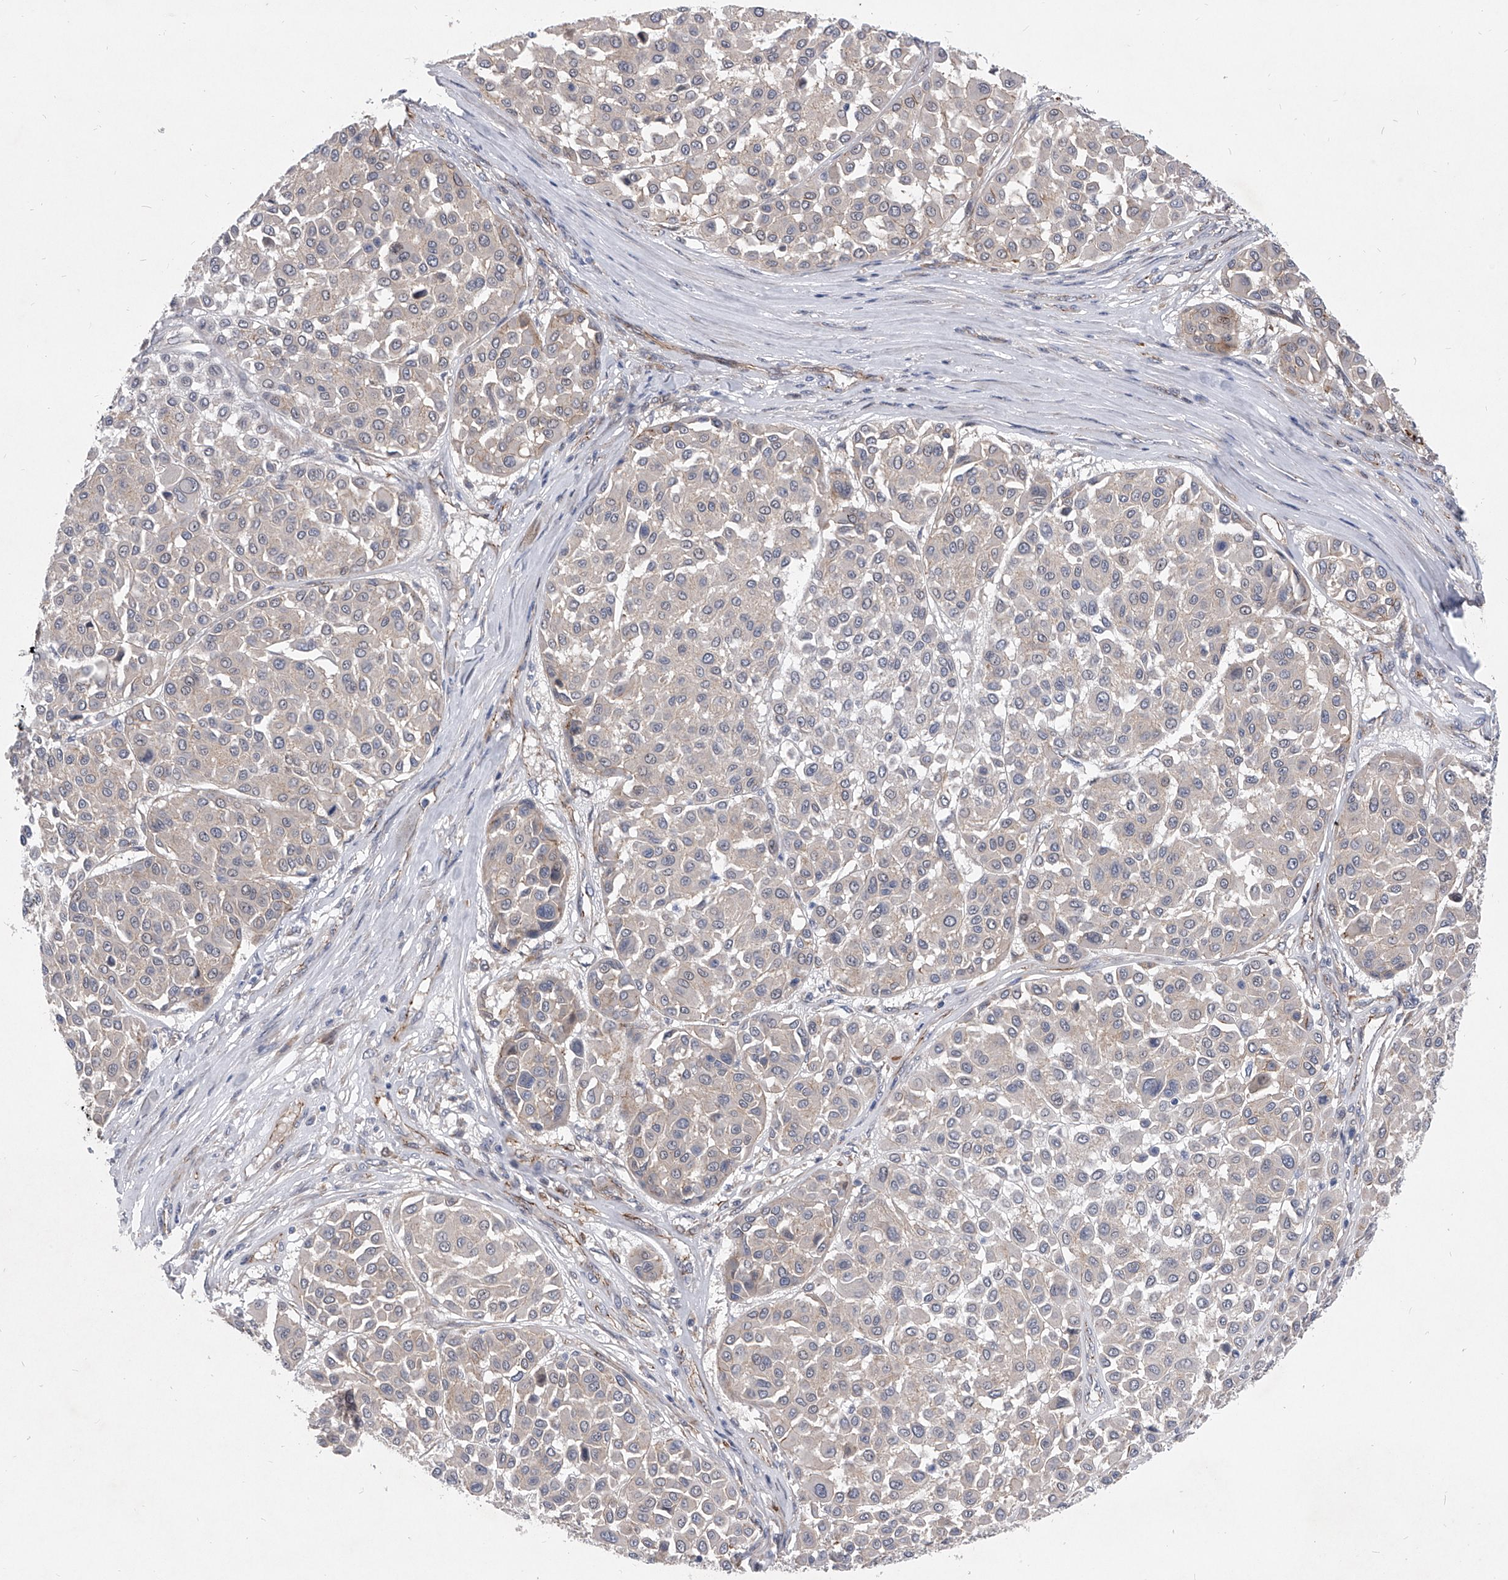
{"staining": {"intensity": "negative", "quantity": "none", "location": "none"}, "tissue": "melanoma", "cell_type": "Tumor cells", "image_type": "cancer", "snomed": [{"axis": "morphology", "description": "Malignant melanoma, Metastatic site"}, {"axis": "topography", "description": "Soft tissue"}], "caption": "There is no significant staining in tumor cells of melanoma. (Stains: DAB (3,3'-diaminobenzidine) IHC with hematoxylin counter stain, Microscopy: brightfield microscopy at high magnification).", "gene": "MINDY4", "patient": {"sex": "male", "age": 41}}